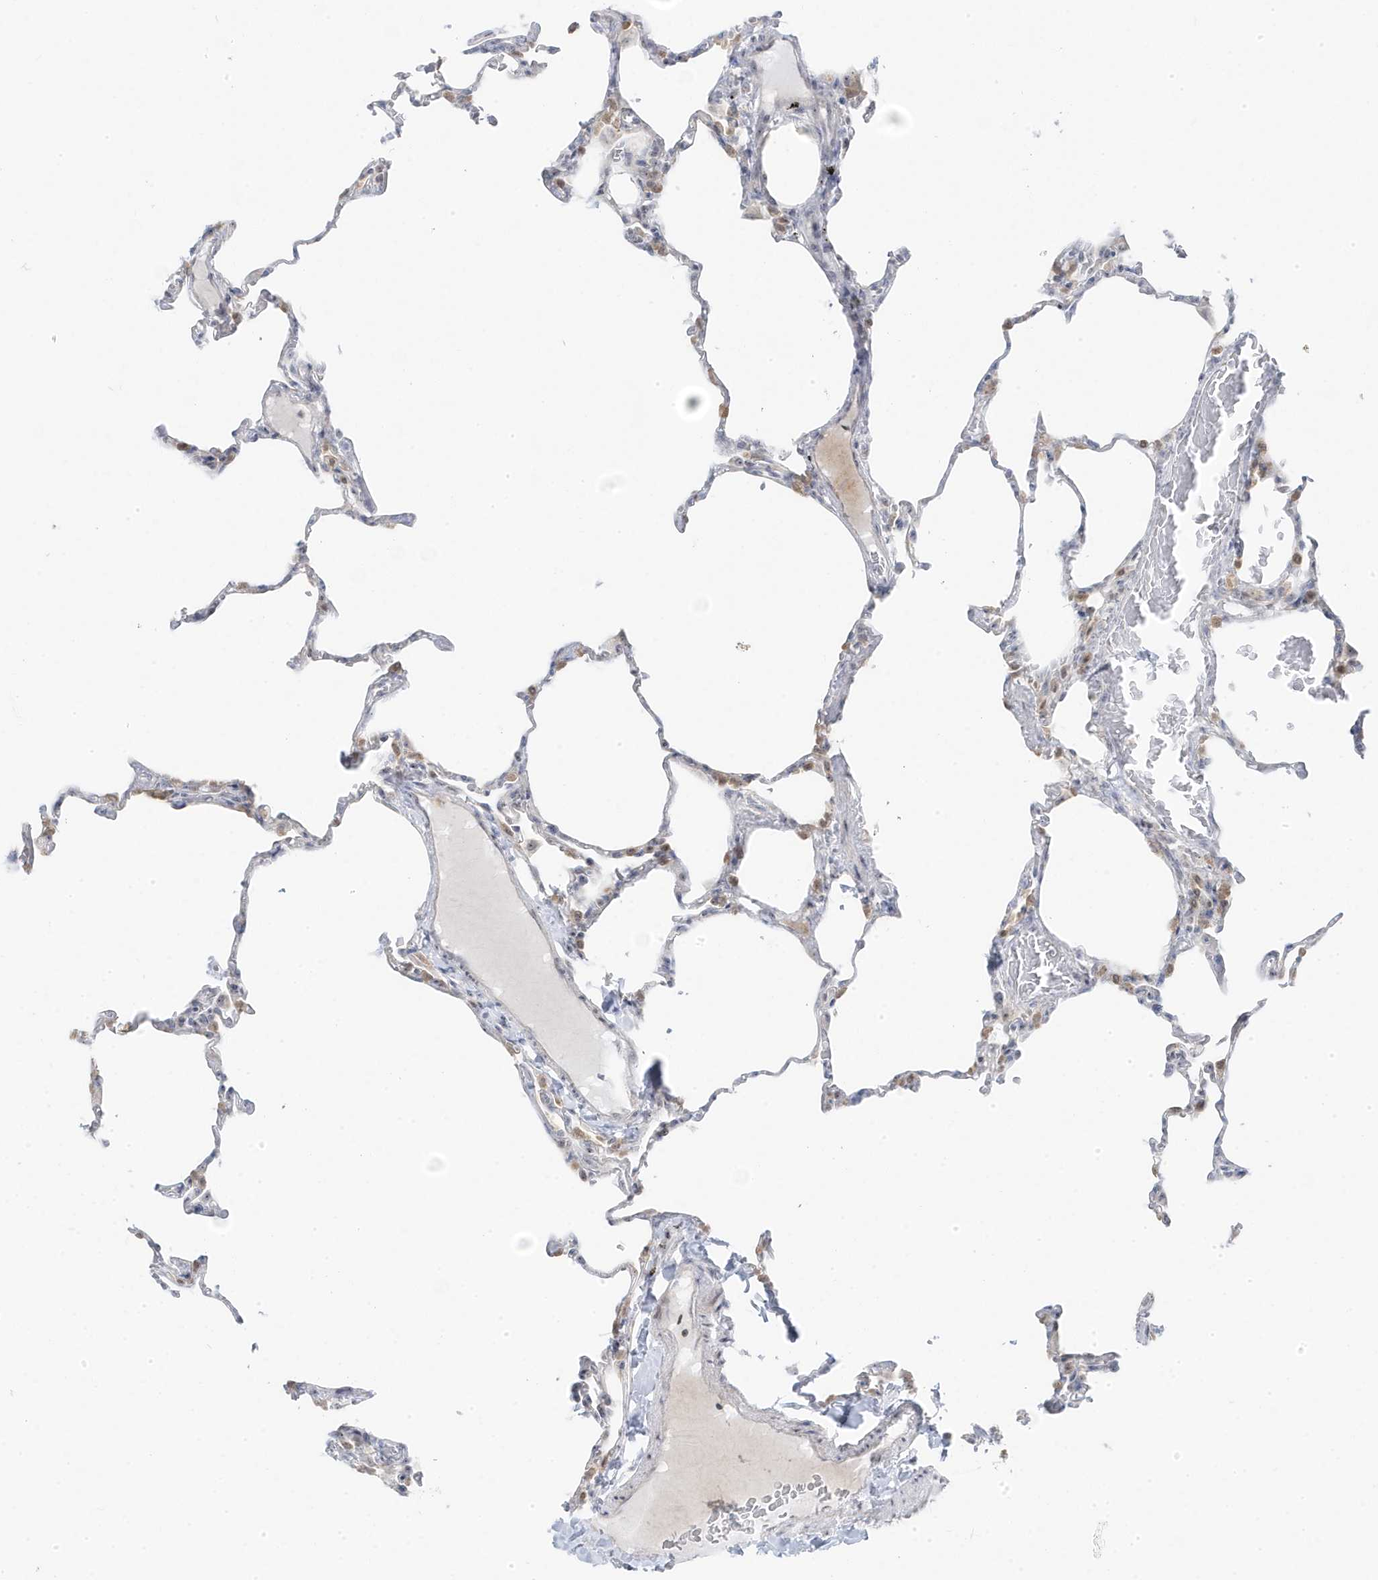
{"staining": {"intensity": "moderate", "quantity": "<25%", "location": "nuclear"}, "tissue": "lung", "cell_type": "Alveolar cells", "image_type": "normal", "snomed": [{"axis": "morphology", "description": "Normal tissue, NOS"}, {"axis": "topography", "description": "Lung"}], "caption": "Normal lung exhibits moderate nuclear expression in approximately <25% of alveolar cells.", "gene": "TSEN15", "patient": {"sex": "male", "age": 20}}